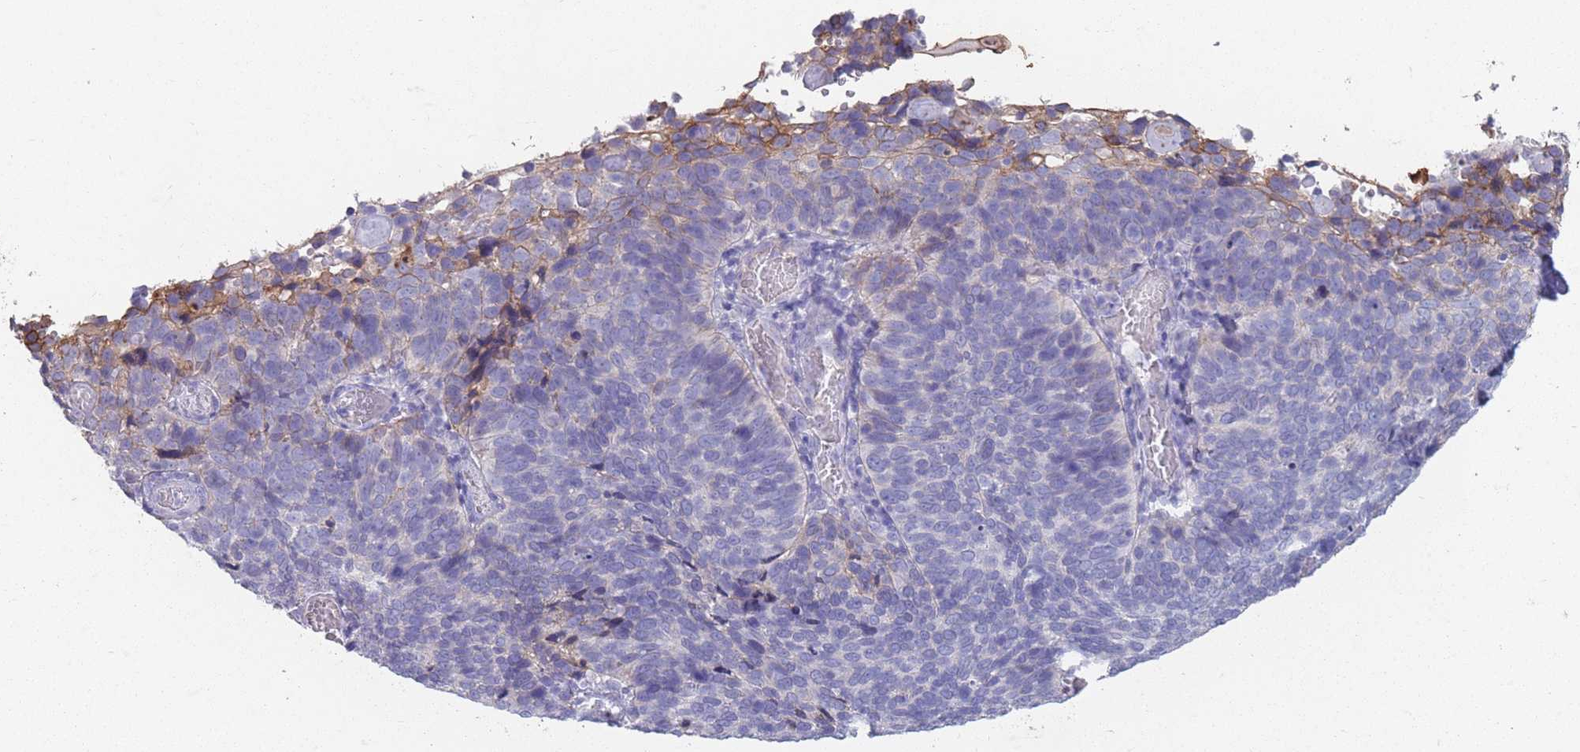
{"staining": {"intensity": "moderate", "quantity": "<25%", "location": "cytoplasmic/membranous"}, "tissue": "cervical cancer", "cell_type": "Tumor cells", "image_type": "cancer", "snomed": [{"axis": "morphology", "description": "Squamous cell carcinoma, NOS"}, {"axis": "topography", "description": "Cervix"}], "caption": "DAB (3,3'-diaminobenzidine) immunohistochemical staining of cervical squamous cell carcinoma displays moderate cytoplasmic/membranous protein positivity in about <25% of tumor cells.", "gene": "RHBG", "patient": {"sex": "female", "age": 39}}